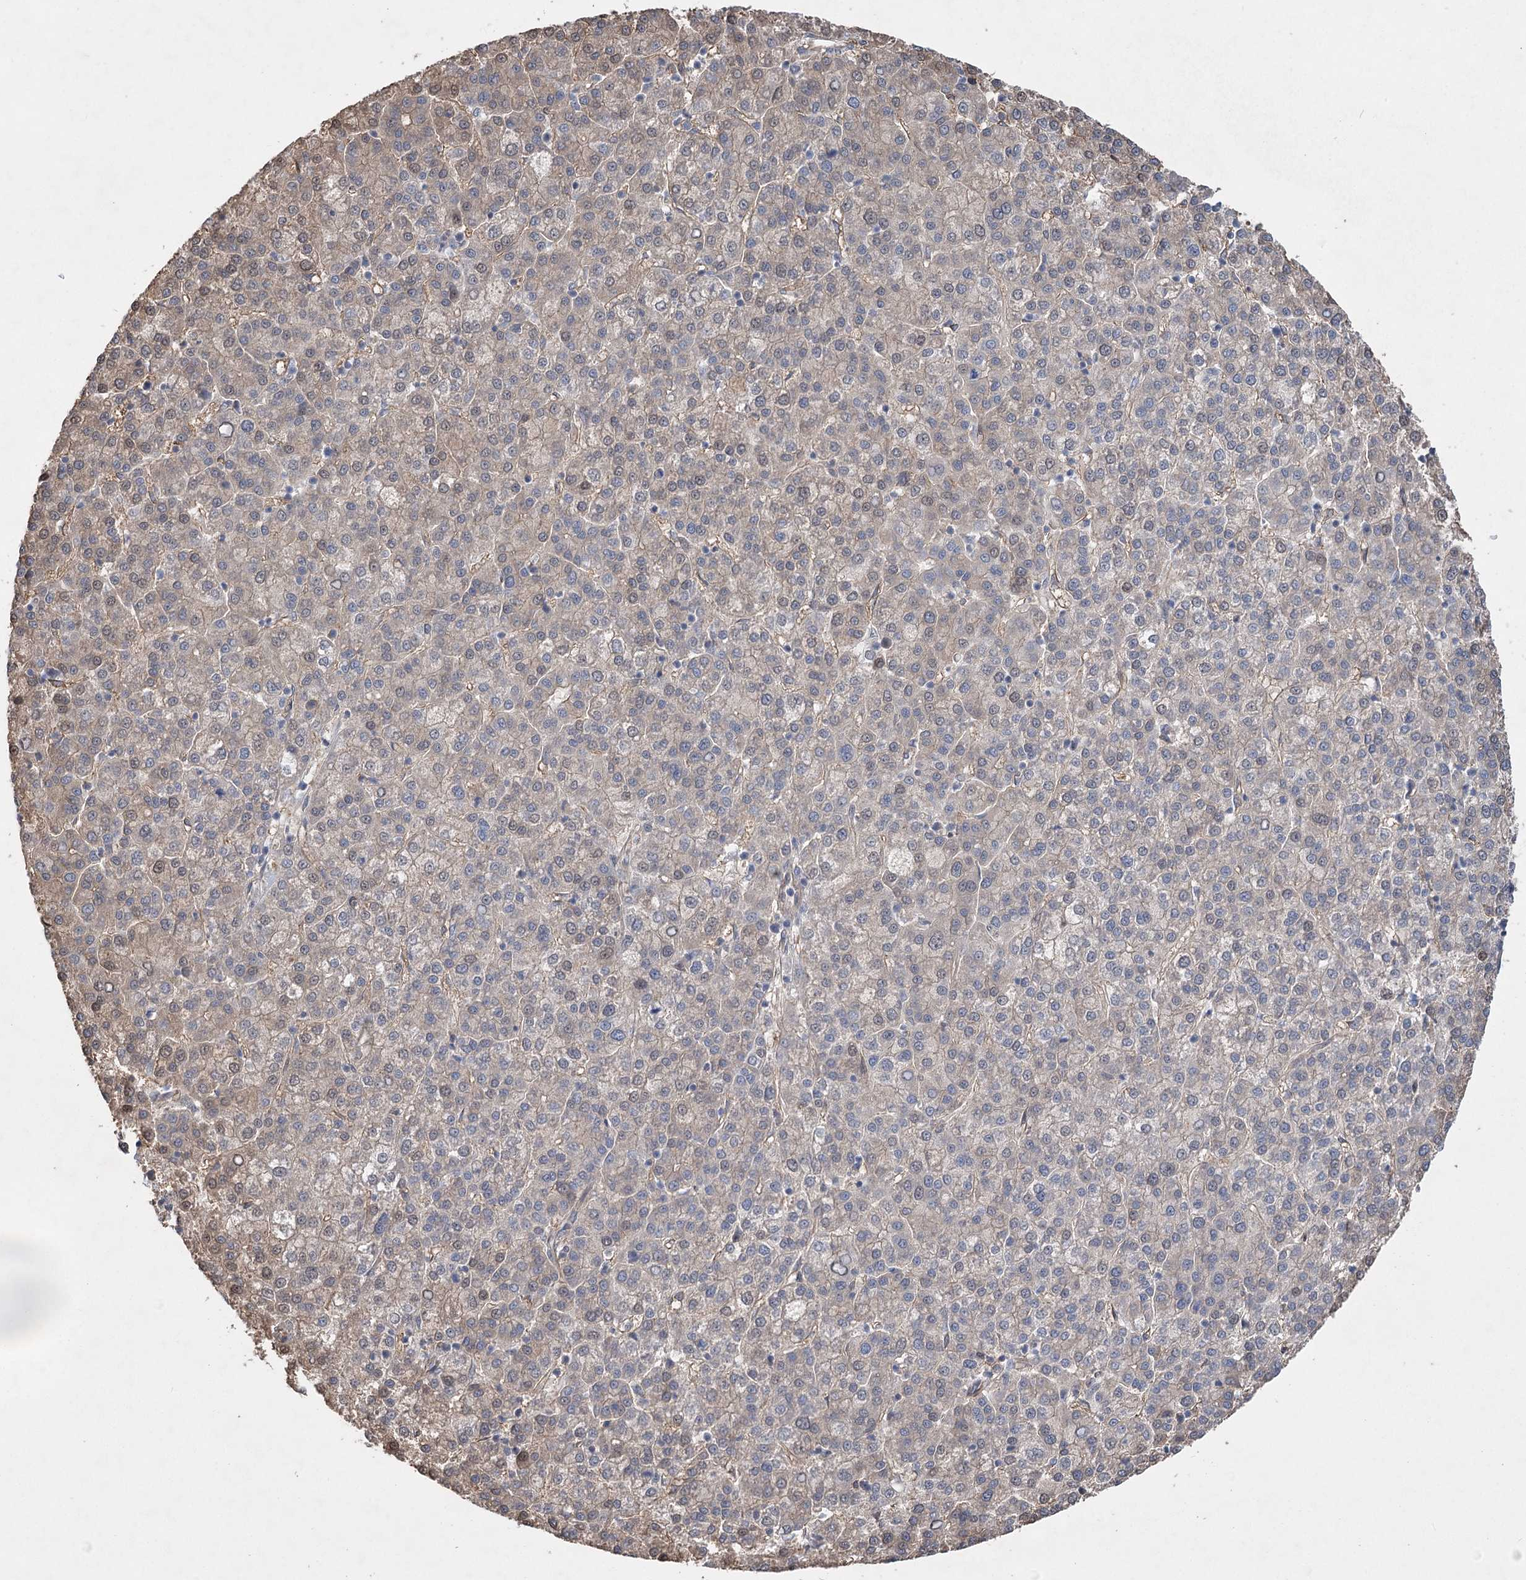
{"staining": {"intensity": "weak", "quantity": "<25%", "location": "cytoplasmic/membranous"}, "tissue": "liver cancer", "cell_type": "Tumor cells", "image_type": "cancer", "snomed": [{"axis": "morphology", "description": "Carcinoma, Hepatocellular, NOS"}, {"axis": "topography", "description": "Liver"}], "caption": "Immunohistochemistry of human liver cancer (hepatocellular carcinoma) demonstrates no positivity in tumor cells.", "gene": "RWDD4", "patient": {"sex": "female", "age": 58}}